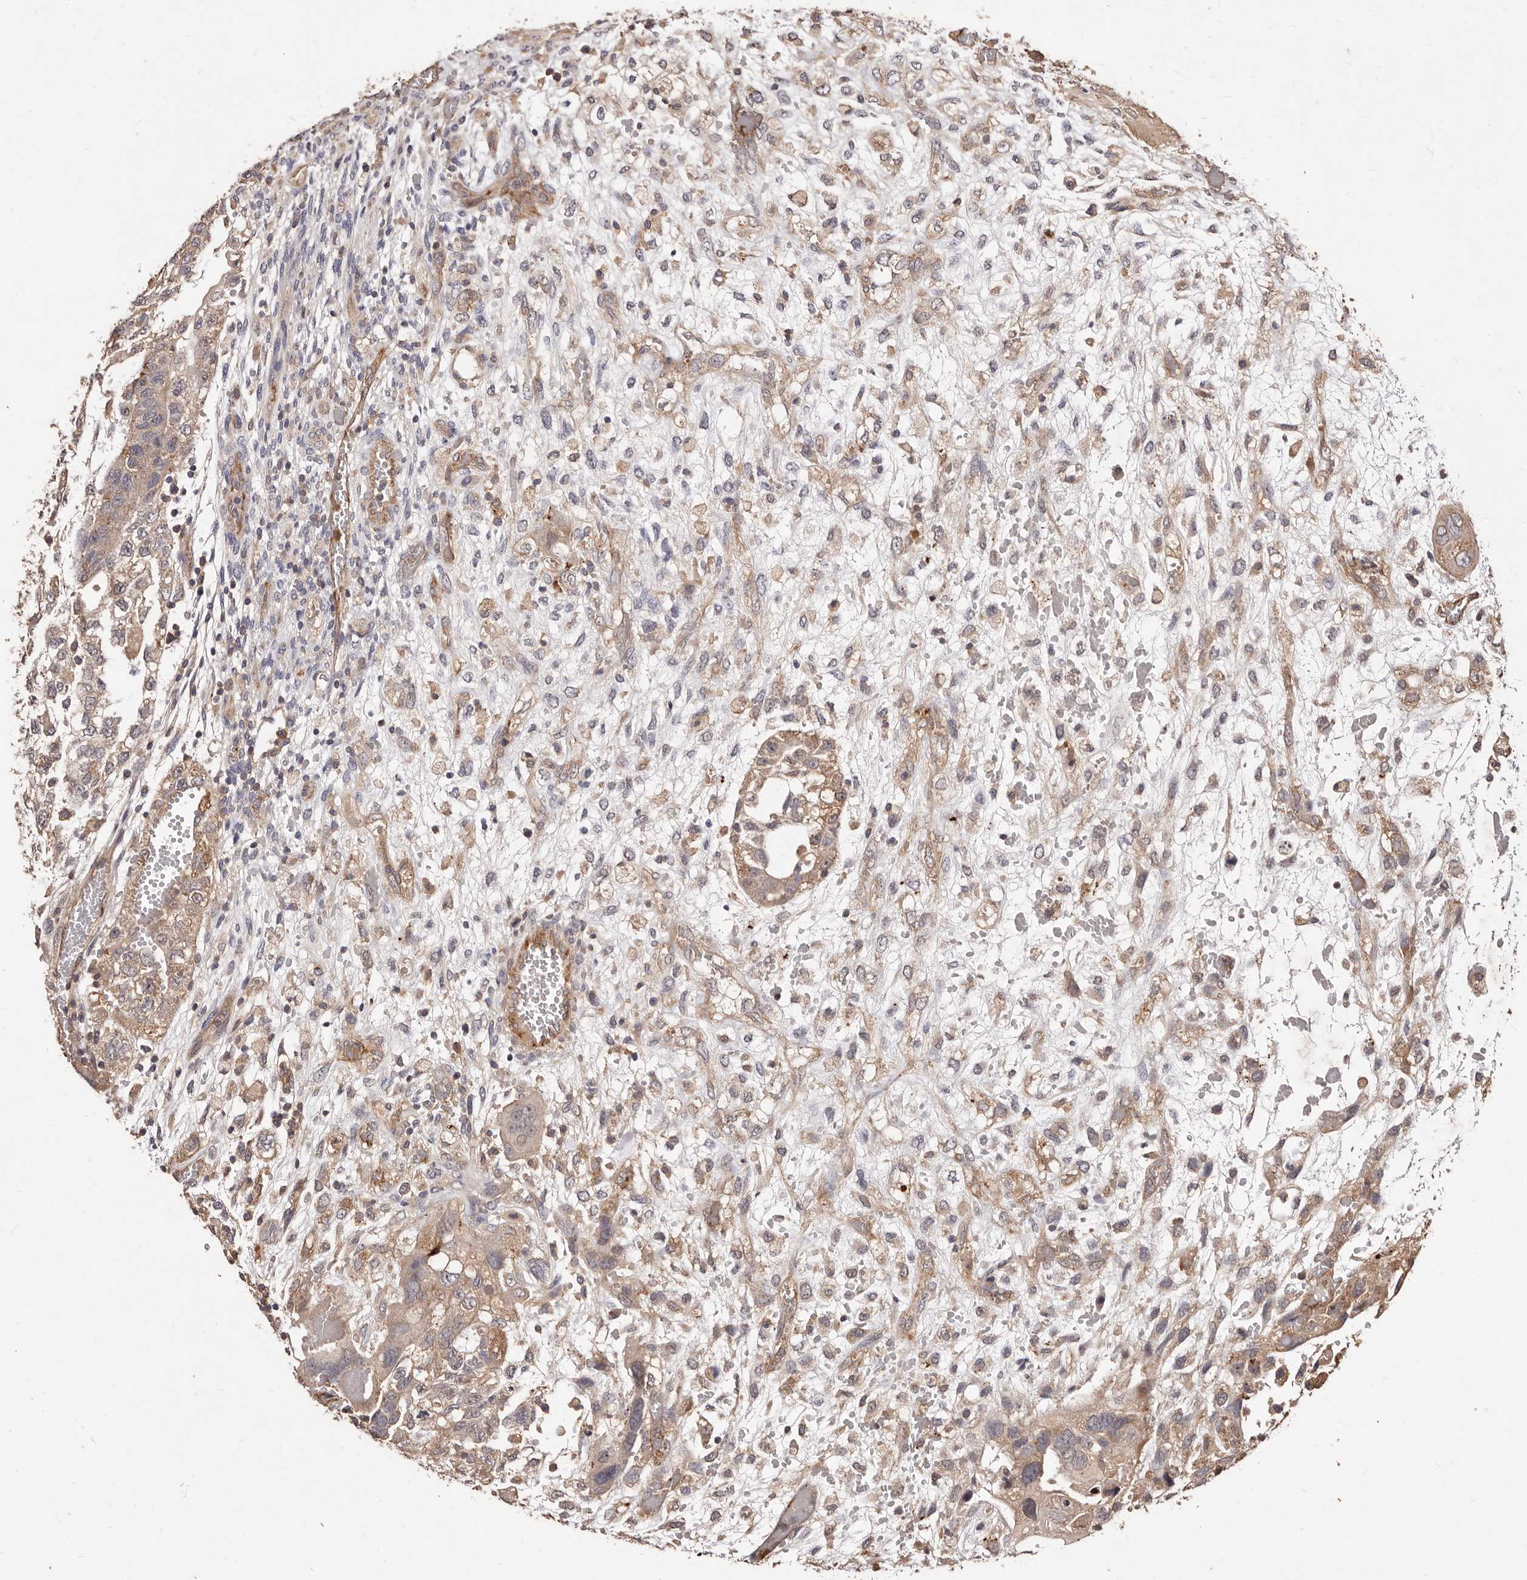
{"staining": {"intensity": "weak", "quantity": ">75%", "location": "cytoplasmic/membranous"}, "tissue": "testis cancer", "cell_type": "Tumor cells", "image_type": "cancer", "snomed": [{"axis": "morphology", "description": "Carcinoma, Embryonal, NOS"}, {"axis": "topography", "description": "Testis"}], "caption": "Weak cytoplasmic/membranous protein positivity is identified in approximately >75% of tumor cells in testis cancer (embryonal carcinoma).", "gene": "CCL14", "patient": {"sex": "male", "age": 36}}